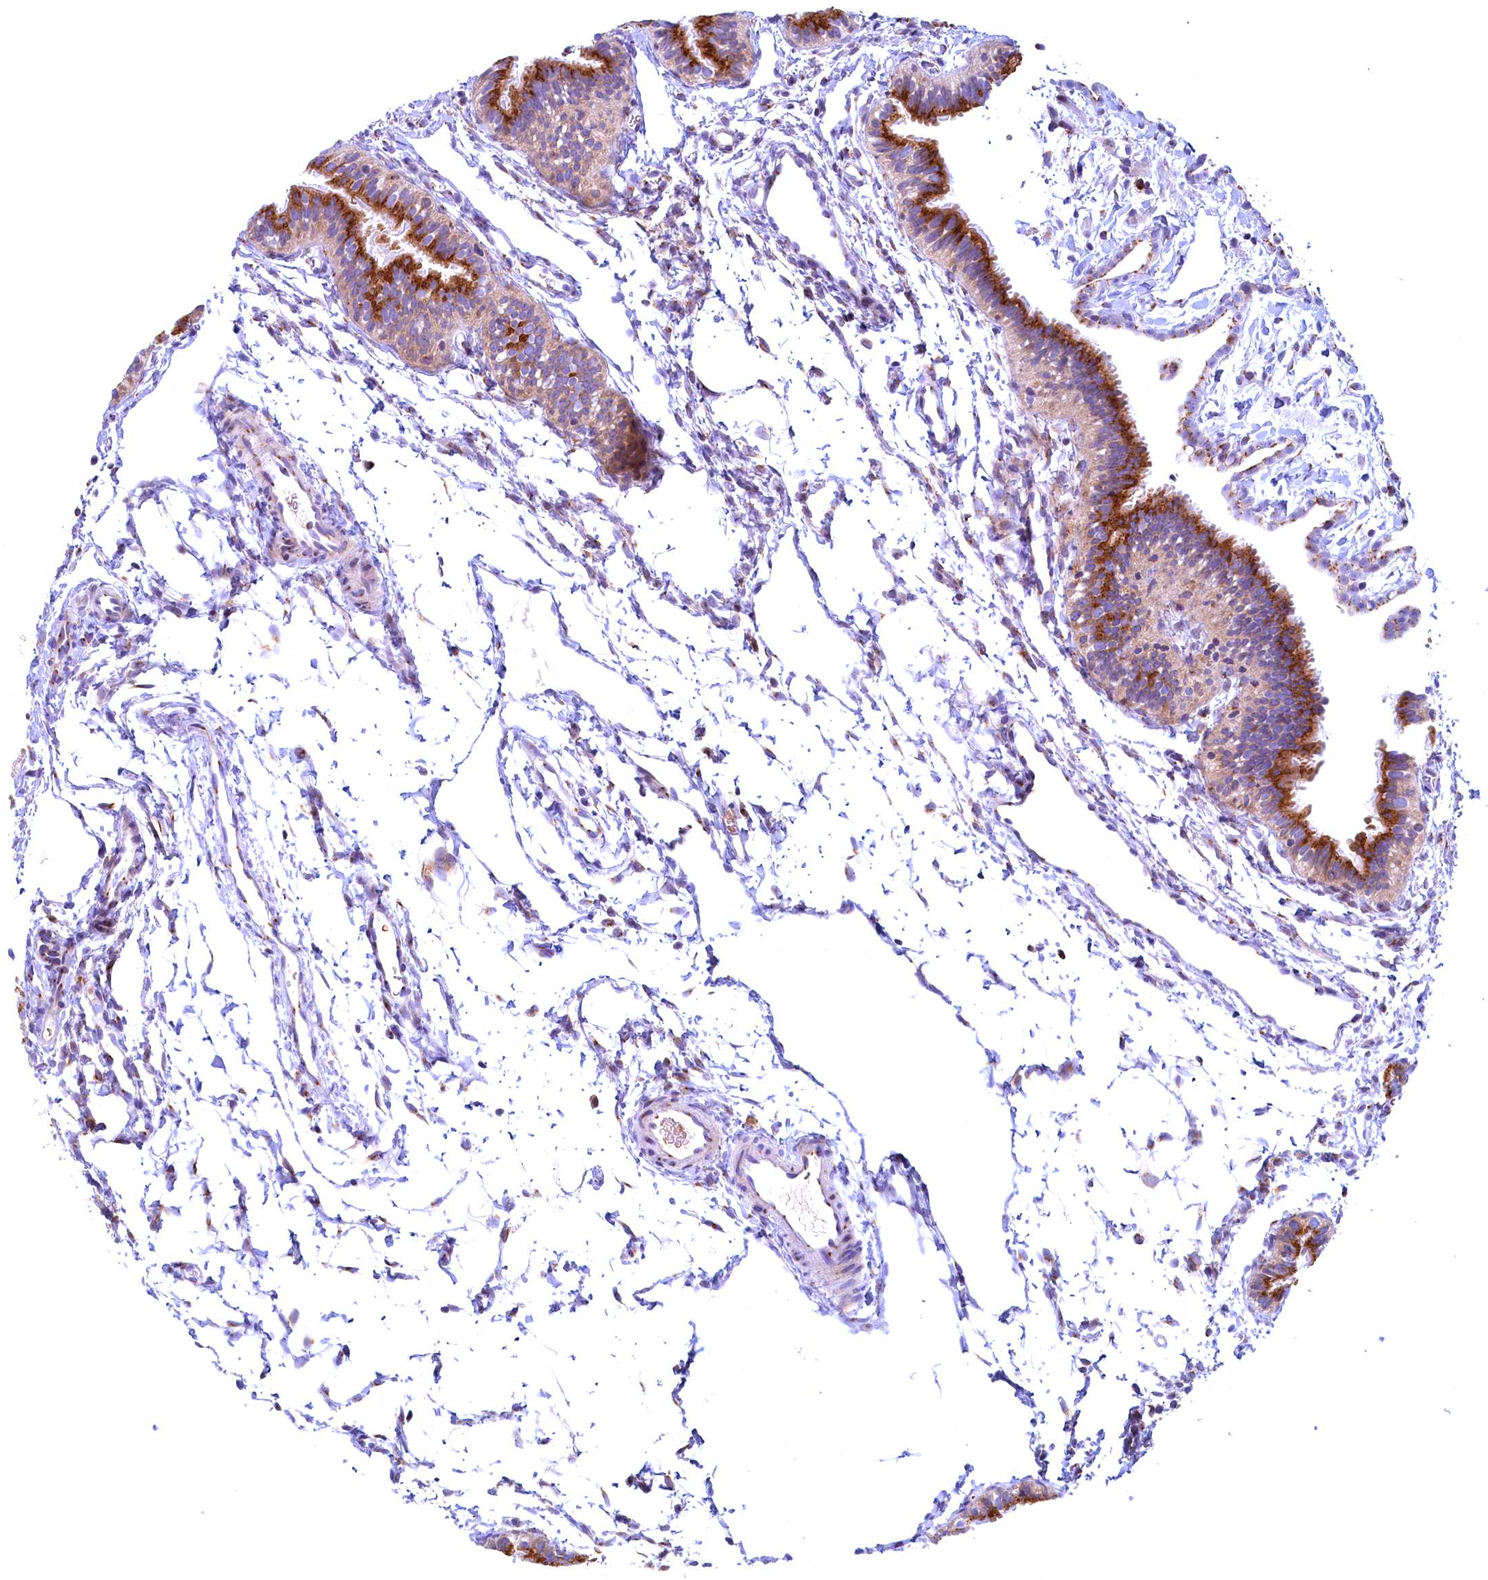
{"staining": {"intensity": "strong", "quantity": ">75%", "location": "cytoplasmic/membranous"}, "tissue": "fallopian tube", "cell_type": "Glandular cells", "image_type": "normal", "snomed": [{"axis": "morphology", "description": "Normal tissue, NOS"}, {"axis": "topography", "description": "Fallopian tube"}], "caption": "Human fallopian tube stained for a protein (brown) exhibits strong cytoplasmic/membranous positive staining in about >75% of glandular cells.", "gene": "BLVRB", "patient": {"sex": "female", "age": 35}}